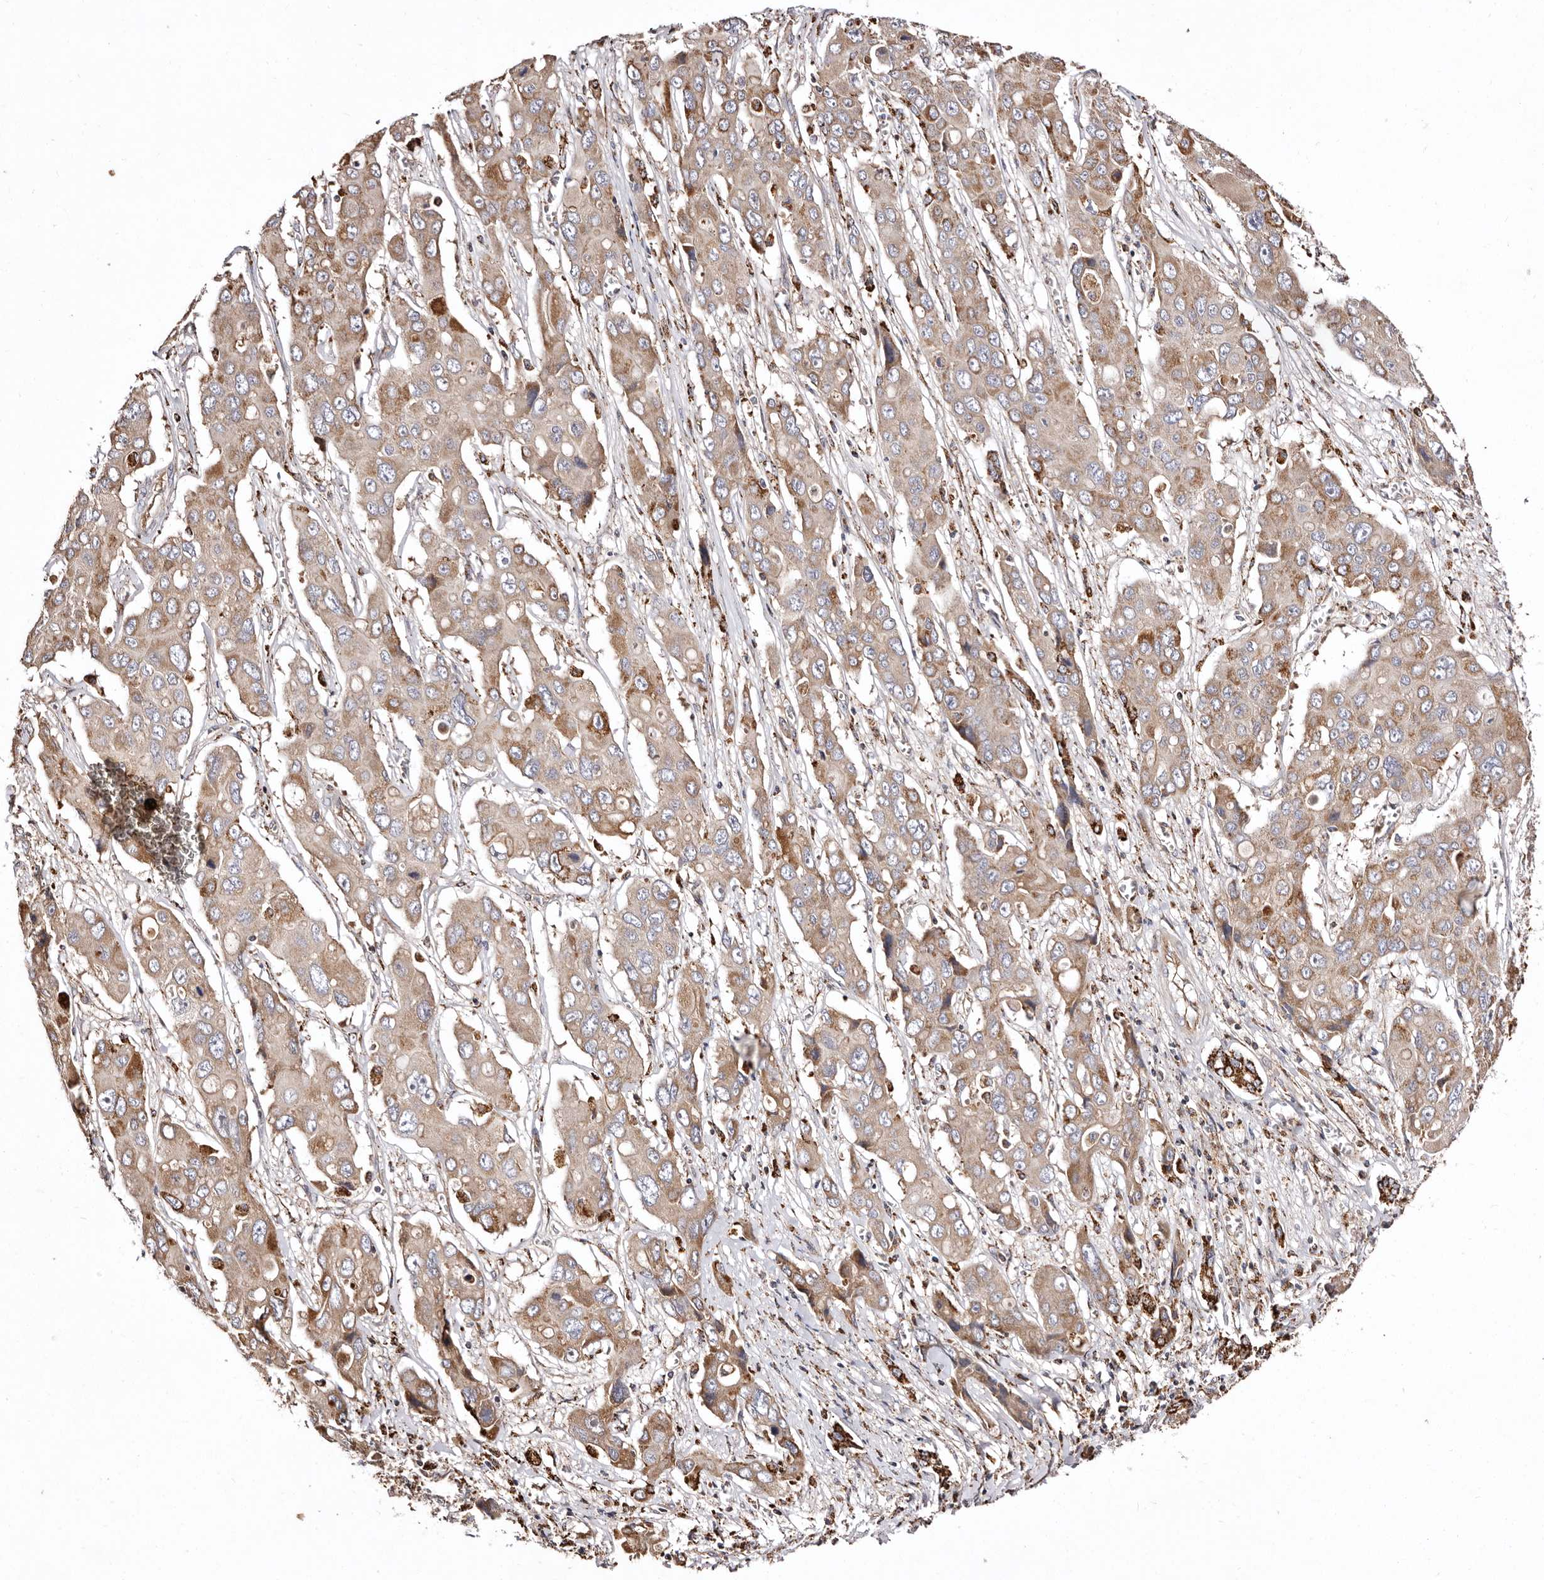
{"staining": {"intensity": "moderate", "quantity": "25%-75%", "location": "cytoplasmic/membranous"}, "tissue": "liver cancer", "cell_type": "Tumor cells", "image_type": "cancer", "snomed": [{"axis": "morphology", "description": "Cholangiocarcinoma"}, {"axis": "topography", "description": "Liver"}], "caption": "IHC histopathology image of human liver cancer (cholangiocarcinoma) stained for a protein (brown), which reveals medium levels of moderate cytoplasmic/membranous expression in approximately 25%-75% of tumor cells.", "gene": "LUZP1", "patient": {"sex": "male", "age": 67}}